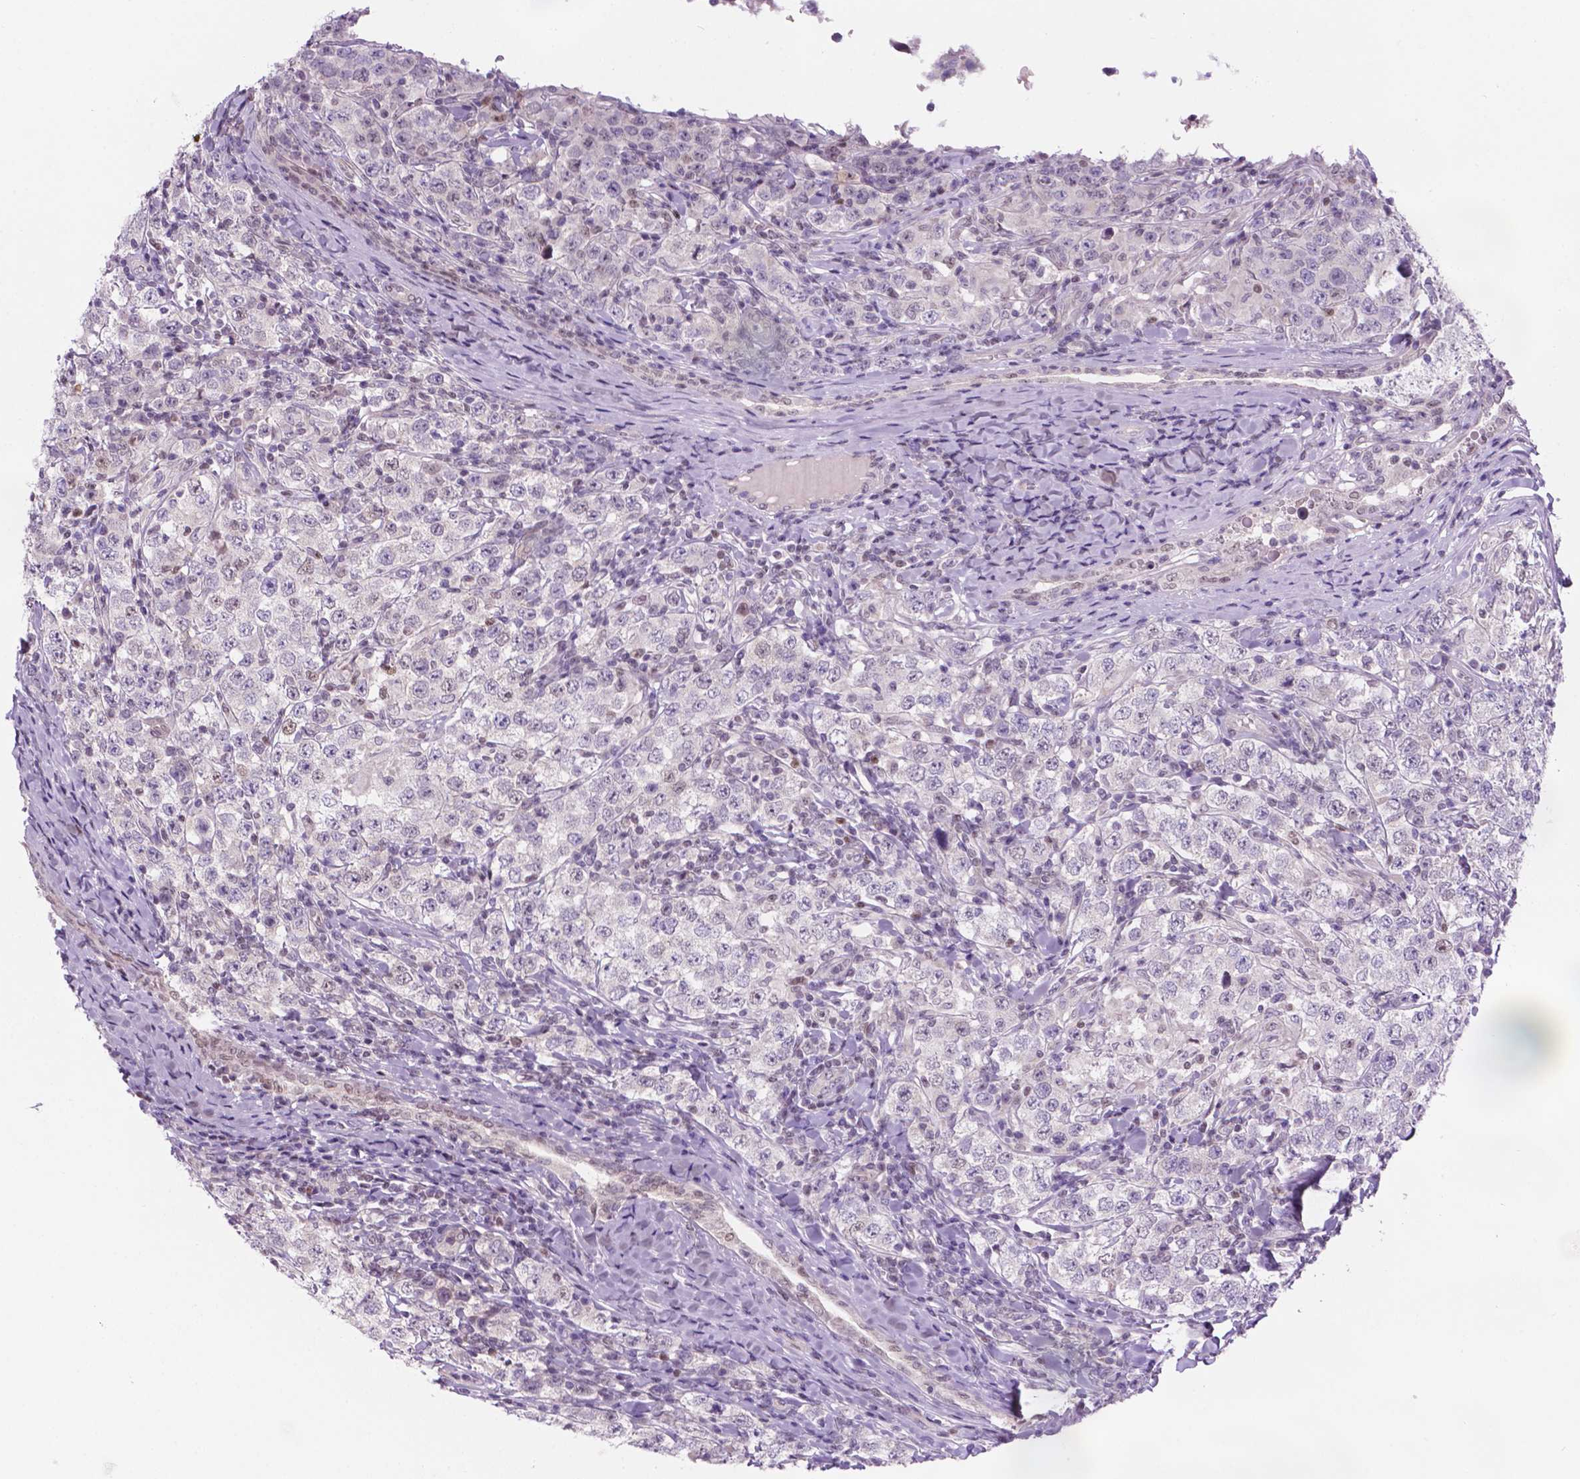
{"staining": {"intensity": "negative", "quantity": "none", "location": "none"}, "tissue": "testis cancer", "cell_type": "Tumor cells", "image_type": "cancer", "snomed": [{"axis": "morphology", "description": "Seminoma, NOS"}, {"axis": "morphology", "description": "Carcinoma, Embryonal, NOS"}, {"axis": "topography", "description": "Testis"}], "caption": "IHC image of seminoma (testis) stained for a protein (brown), which displays no staining in tumor cells. (Immunohistochemistry, brightfield microscopy, high magnification).", "gene": "FAM50B", "patient": {"sex": "male", "age": 41}}